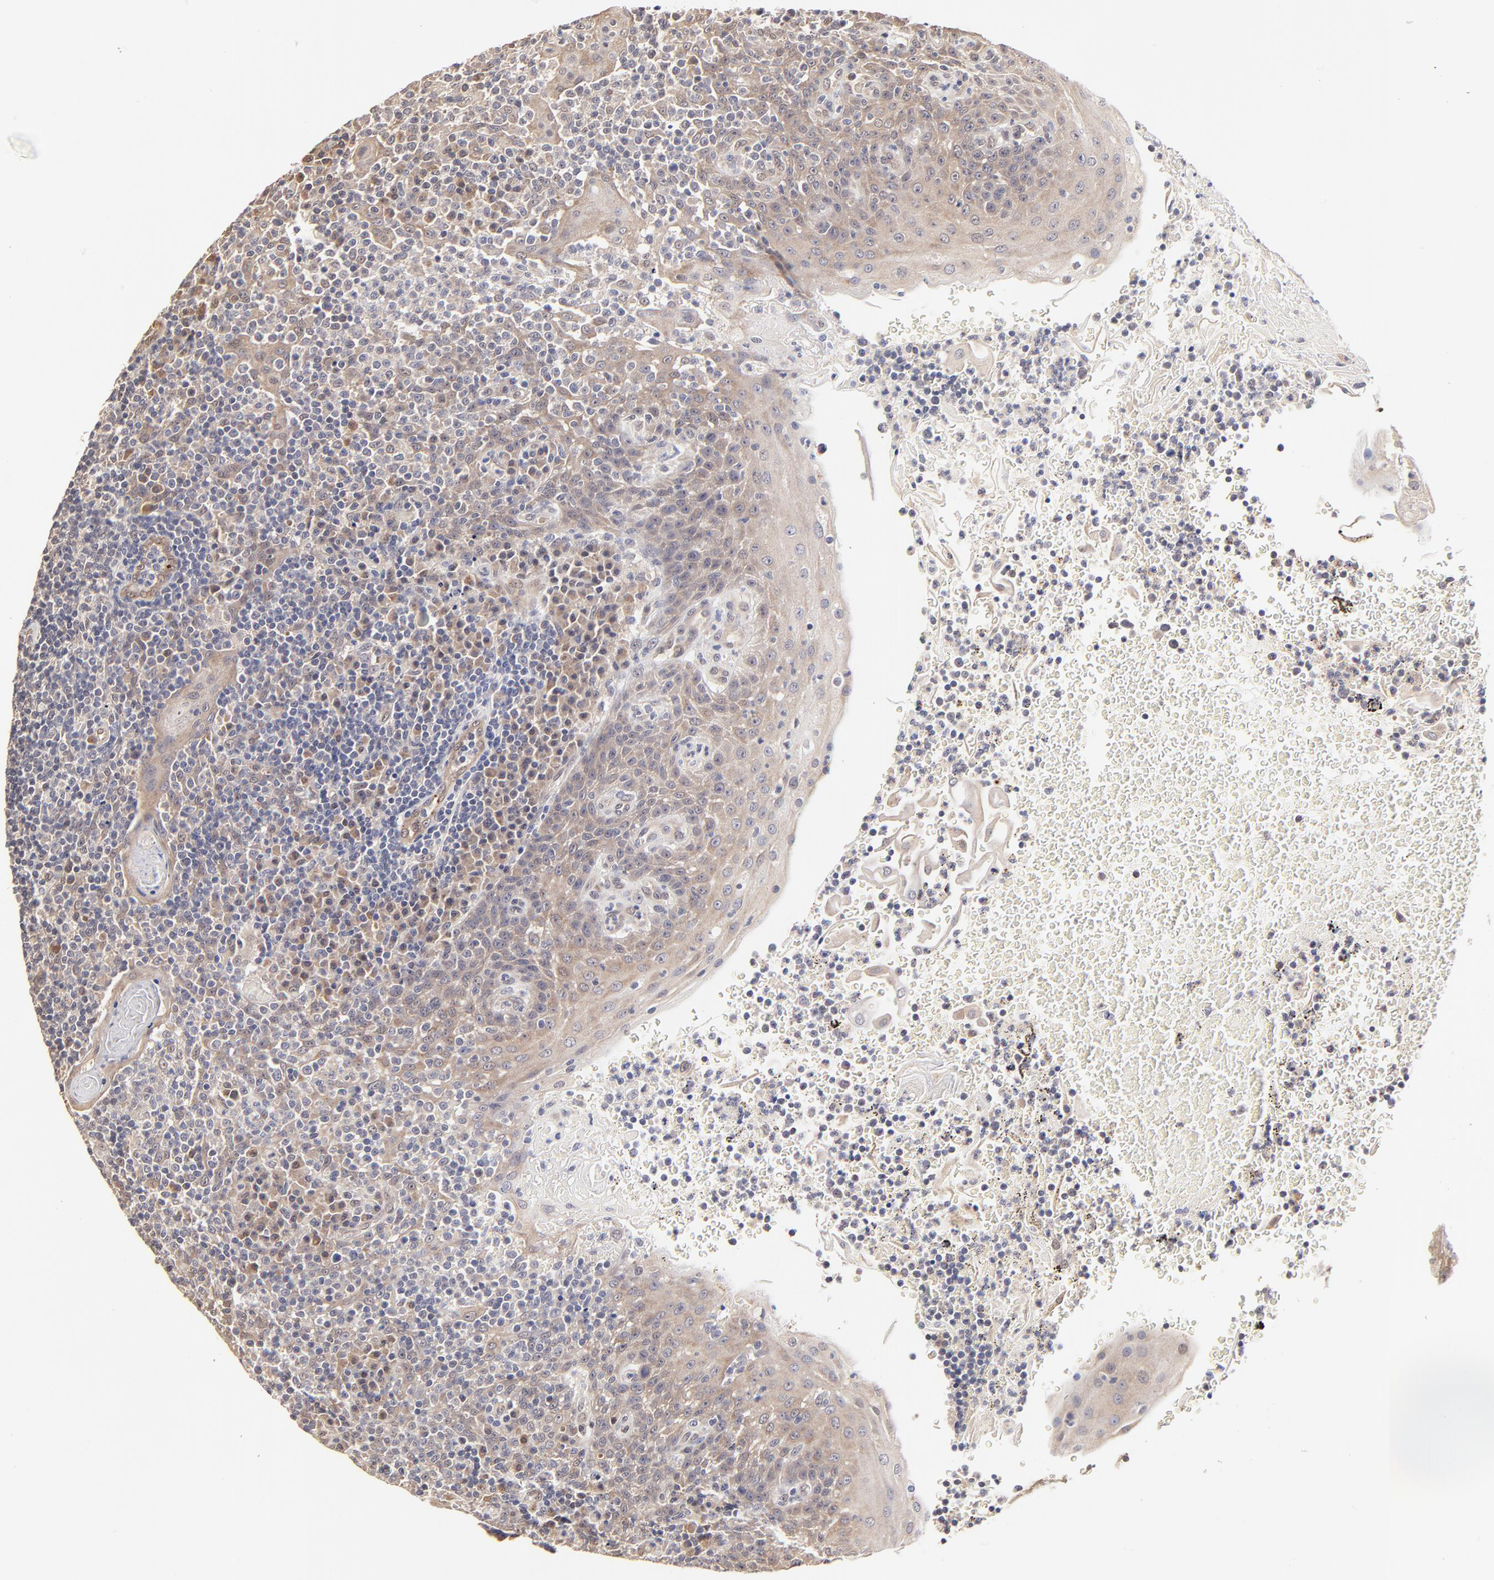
{"staining": {"intensity": "weak", "quantity": ">75%", "location": "cytoplasmic/membranous"}, "tissue": "tonsil", "cell_type": "Germinal center cells", "image_type": "normal", "snomed": [{"axis": "morphology", "description": "Normal tissue, NOS"}, {"axis": "topography", "description": "Tonsil"}], "caption": "Protein expression analysis of normal tonsil reveals weak cytoplasmic/membranous positivity in about >75% of germinal center cells.", "gene": "ZNF10", "patient": {"sex": "female", "age": 40}}